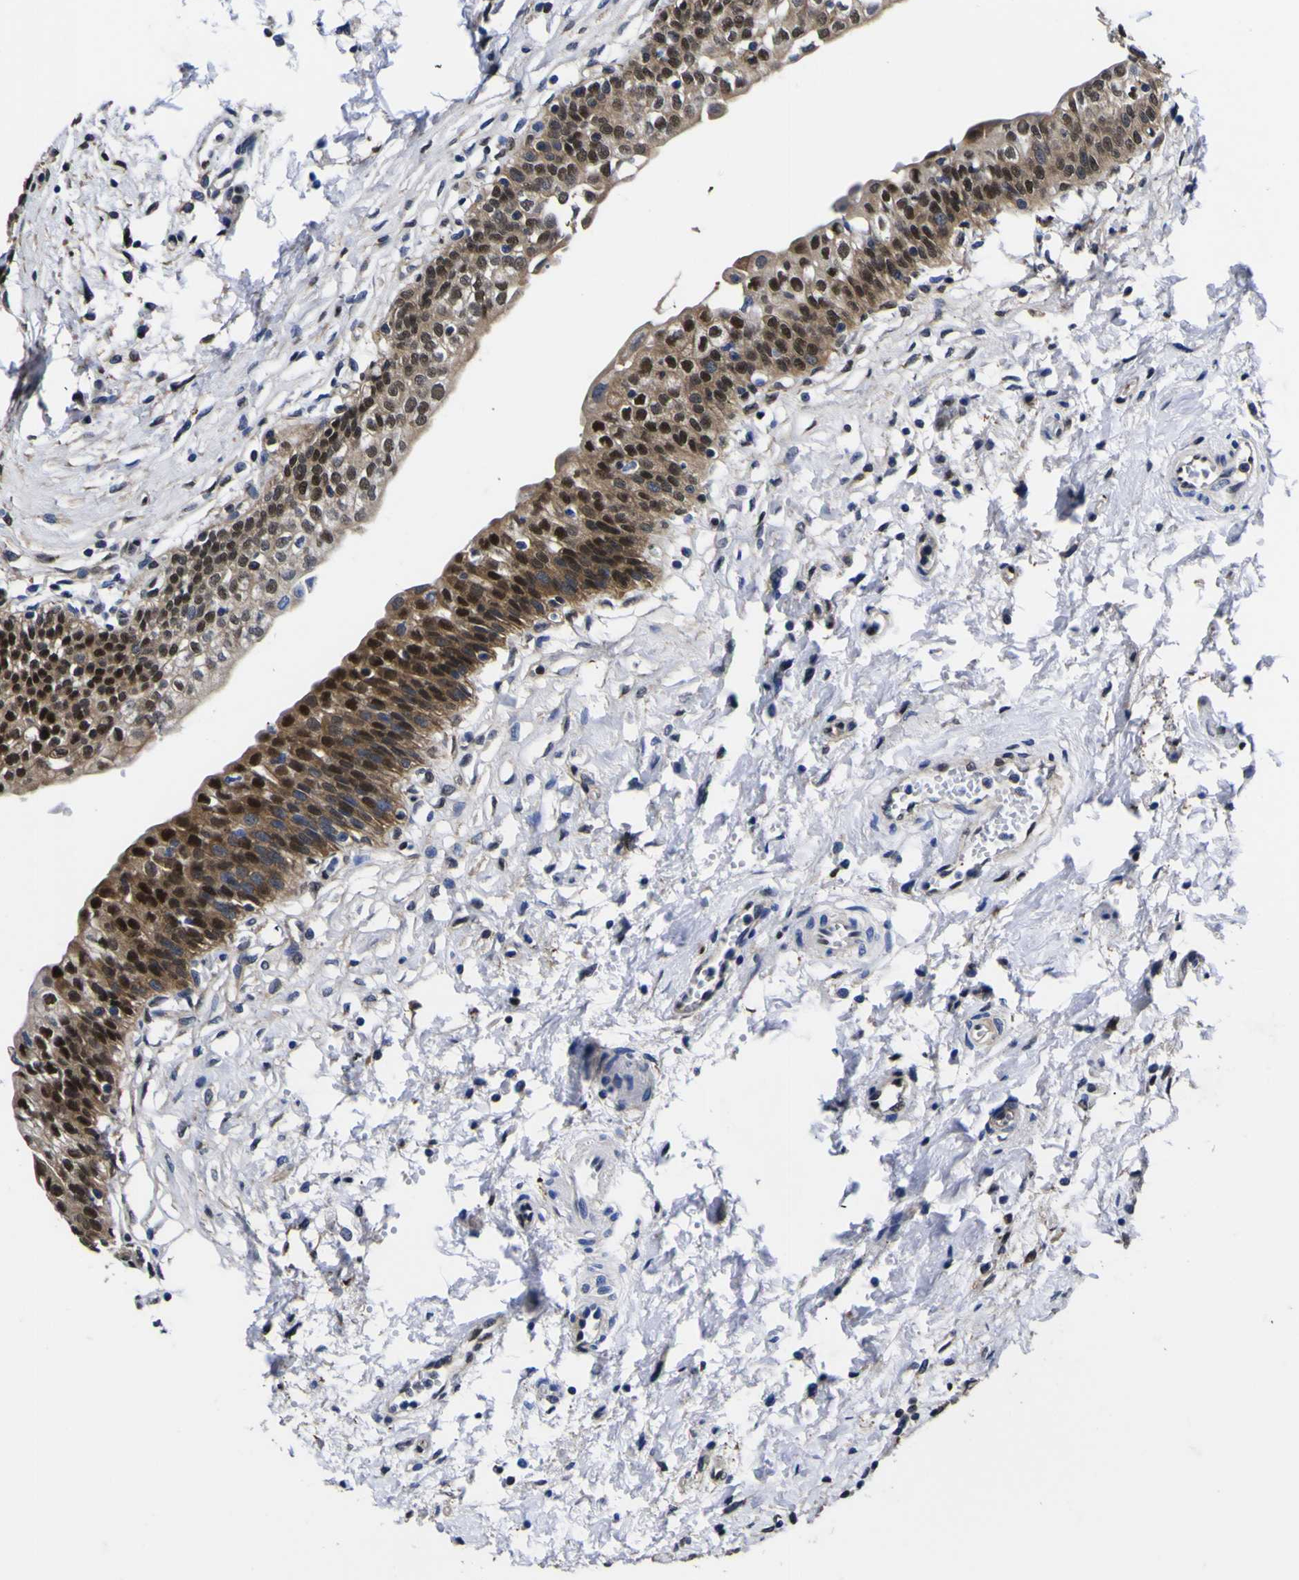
{"staining": {"intensity": "strong", "quantity": "25%-75%", "location": "cytoplasmic/membranous,nuclear"}, "tissue": "urinary bladder", "cell_type": "Urothelial cells", "image_type": "normal", "snomed": [{"axis": "morphology", "description": "Normal tissue, NOS"}, {"axis": "topography", "description": "Urinary bladder"}], "caption": "A micrograph of human urinary bladder stained for a protein exhibits strong cytoplasmic/membranous,nuclear brown staining in urothelial cells. (brown staining indicates protein expression, while blue staining denotes nuclei).", "gene": "FAM110B", "patient": {"sex": "male", "age": 55}}